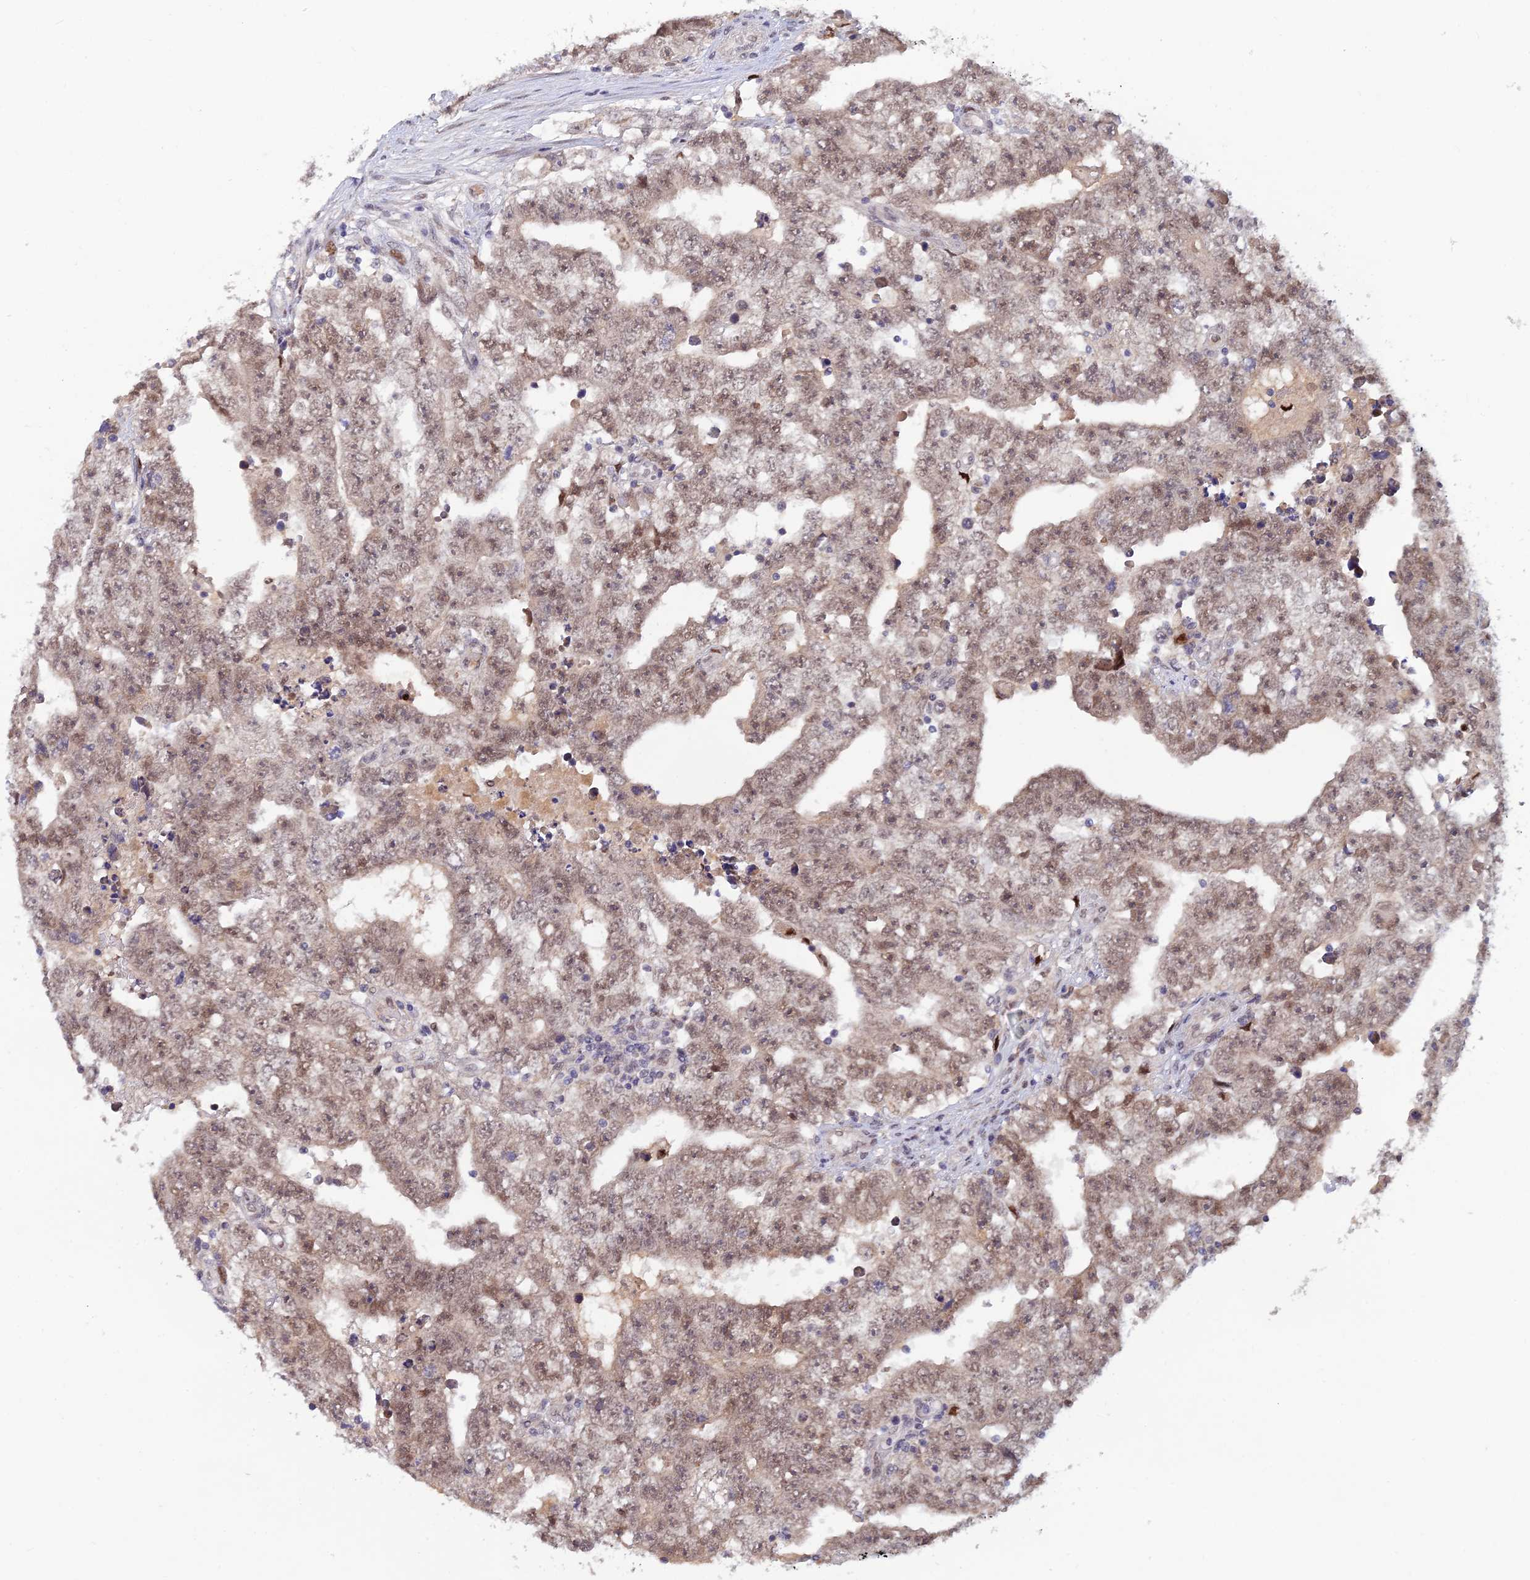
{"staining": {"intensity": "weak", "quantity": ">75%", "location": "nuclear"}, "tissue": "testis cancer", "cell_type": "Tumor cells", "image_type": "cancer", "snomed": [{"axis": "morphology", "description": "Carcinoma, Embryonal, NOS"}, {"axis": "topography", "description": "Testis"}], "caption": "Protein staining displays weak nuclear staining in about >75% of tumor cells in testis cancer (embryonal carcinoma).", "gene": "FASTKD5", "patient": {"sex": "male", "age": 25}}